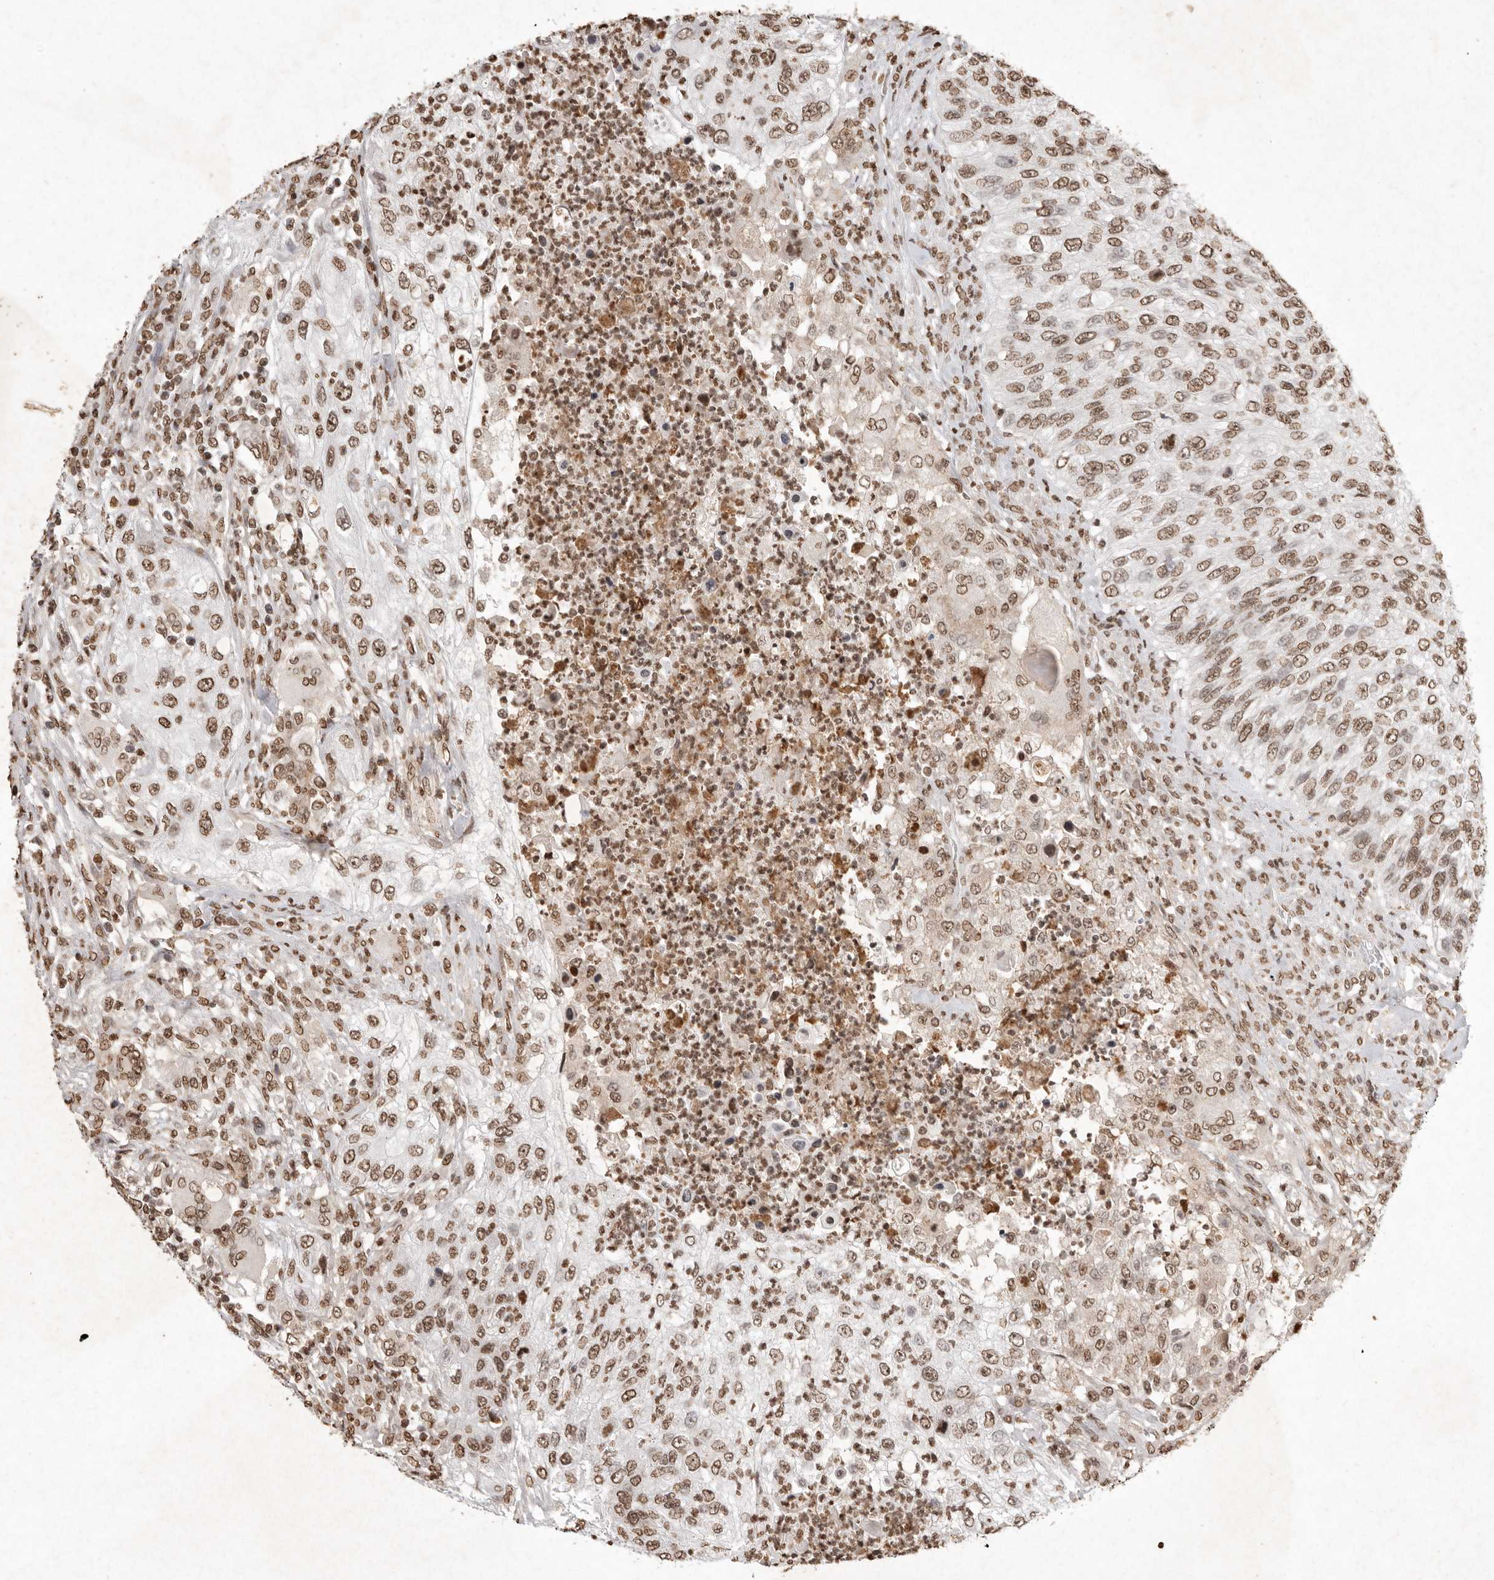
{"staining": {"intensity": "moderate", "quantity": ">75%", "location": "nuclear"}, "tissue": "urothelial cancer", "cell_type": "Tumor cells", "image_type": "cancer", "snomed": [{"axis": "morphology", "description": "Urothelial carcinoma, High grade"}, {"axis": "topography", "description": "Urinary bladder"}], "caption": "Urothelial cancer stained with DAB (3,3'-diaminobenzidine) immunohistochemistry reveals medium levels of moderate nuclear staining in approximately >75% of tumor cells. The protein is stained brown, and the nuclei are stained in blue (DAB IHC with brightfield microscopy, high magnification).", "gene": "NKX3-2", "patient": {"sex": "female", "age": 60}}